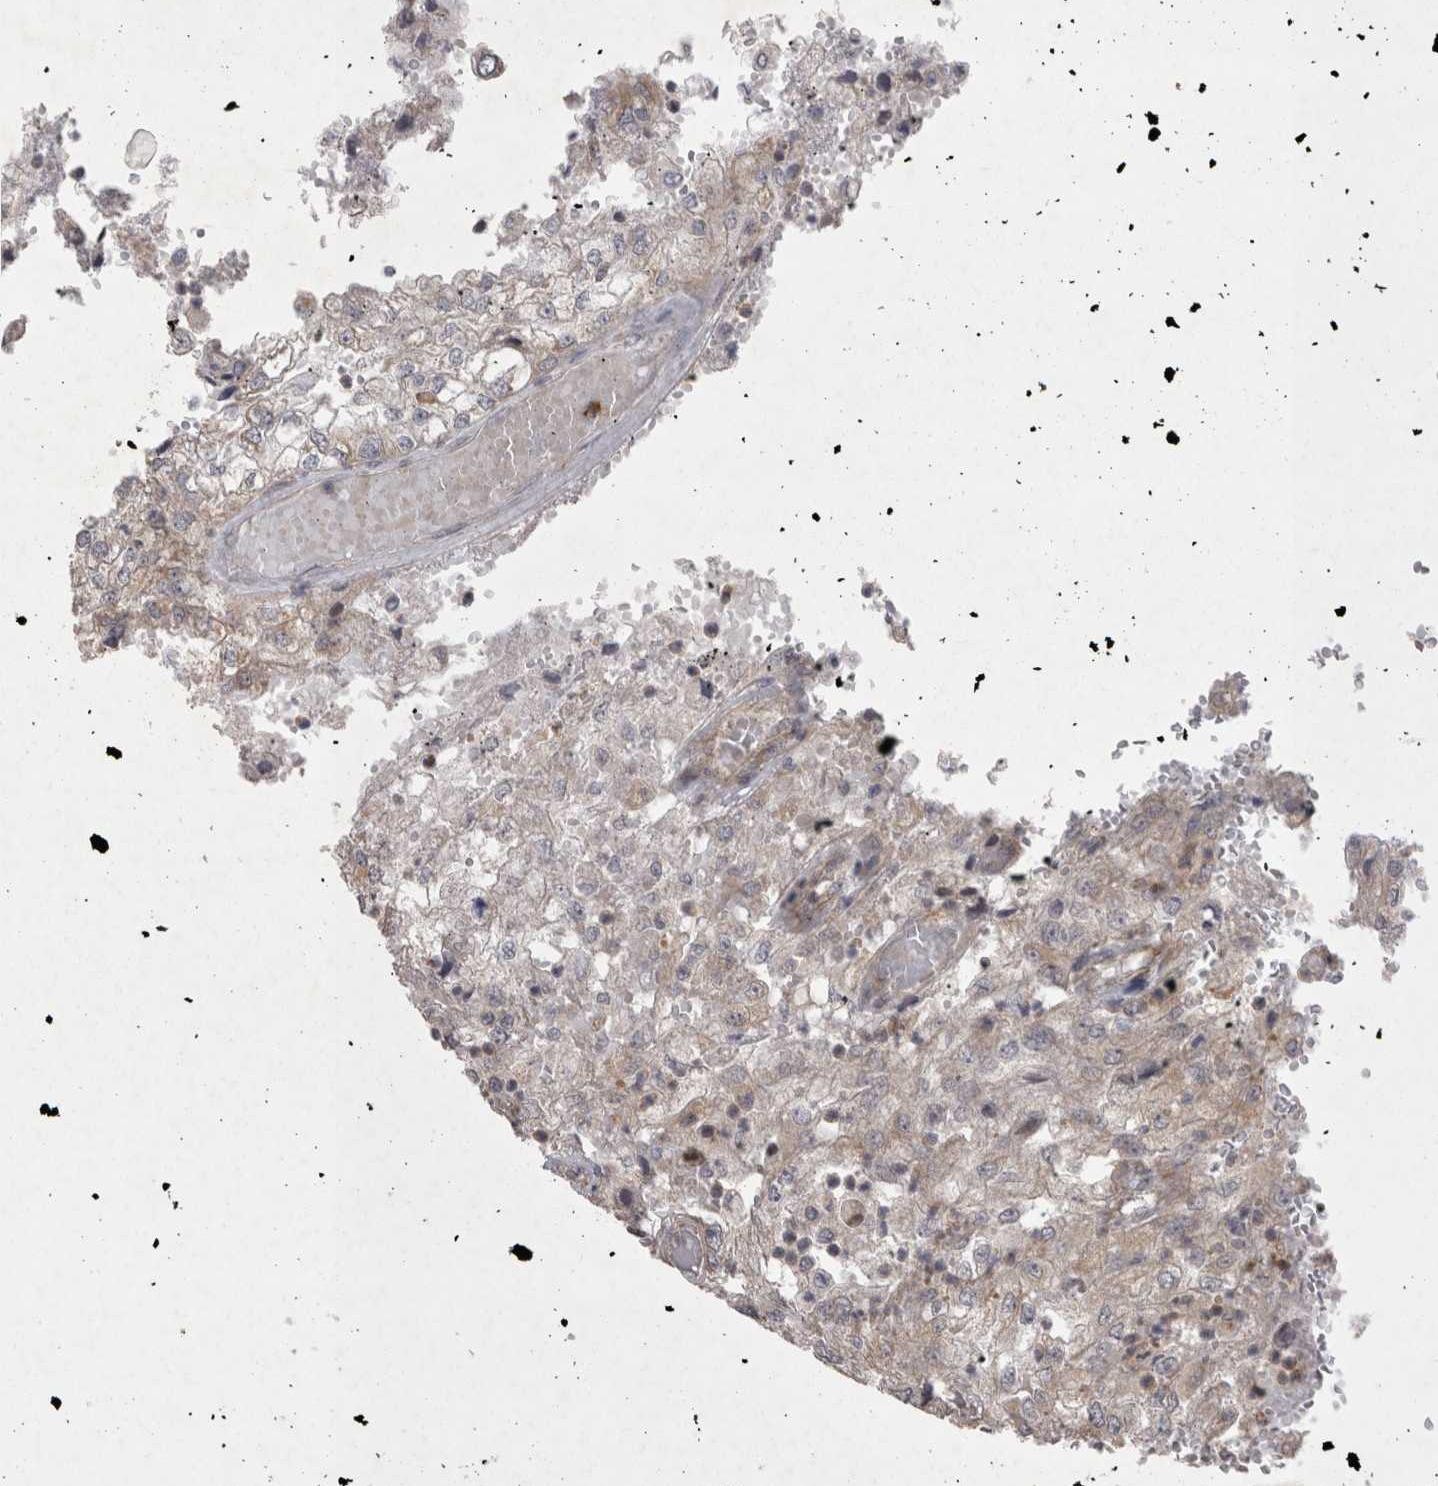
{"staining": {"intensity": "weak", "quantity": "<25%", "location": "cytoplasmic/membranous"}, "tissue": "renal cancer", "cell_type": "Tumor cells", "image_type": "cancer", "snomed": [{"axis": "morphology", "description": "Adenocarcinoma, NOS"}, {"axis": "topography", "description": "Kidney"}], "caption": "Immunohistochemical staining of human renal cancer (adenocarcinoma) demonstrates no significant positivity in tumor cells.", "gene": "TSPOAP1", "patient": {"sex": "female", "age": 54}}